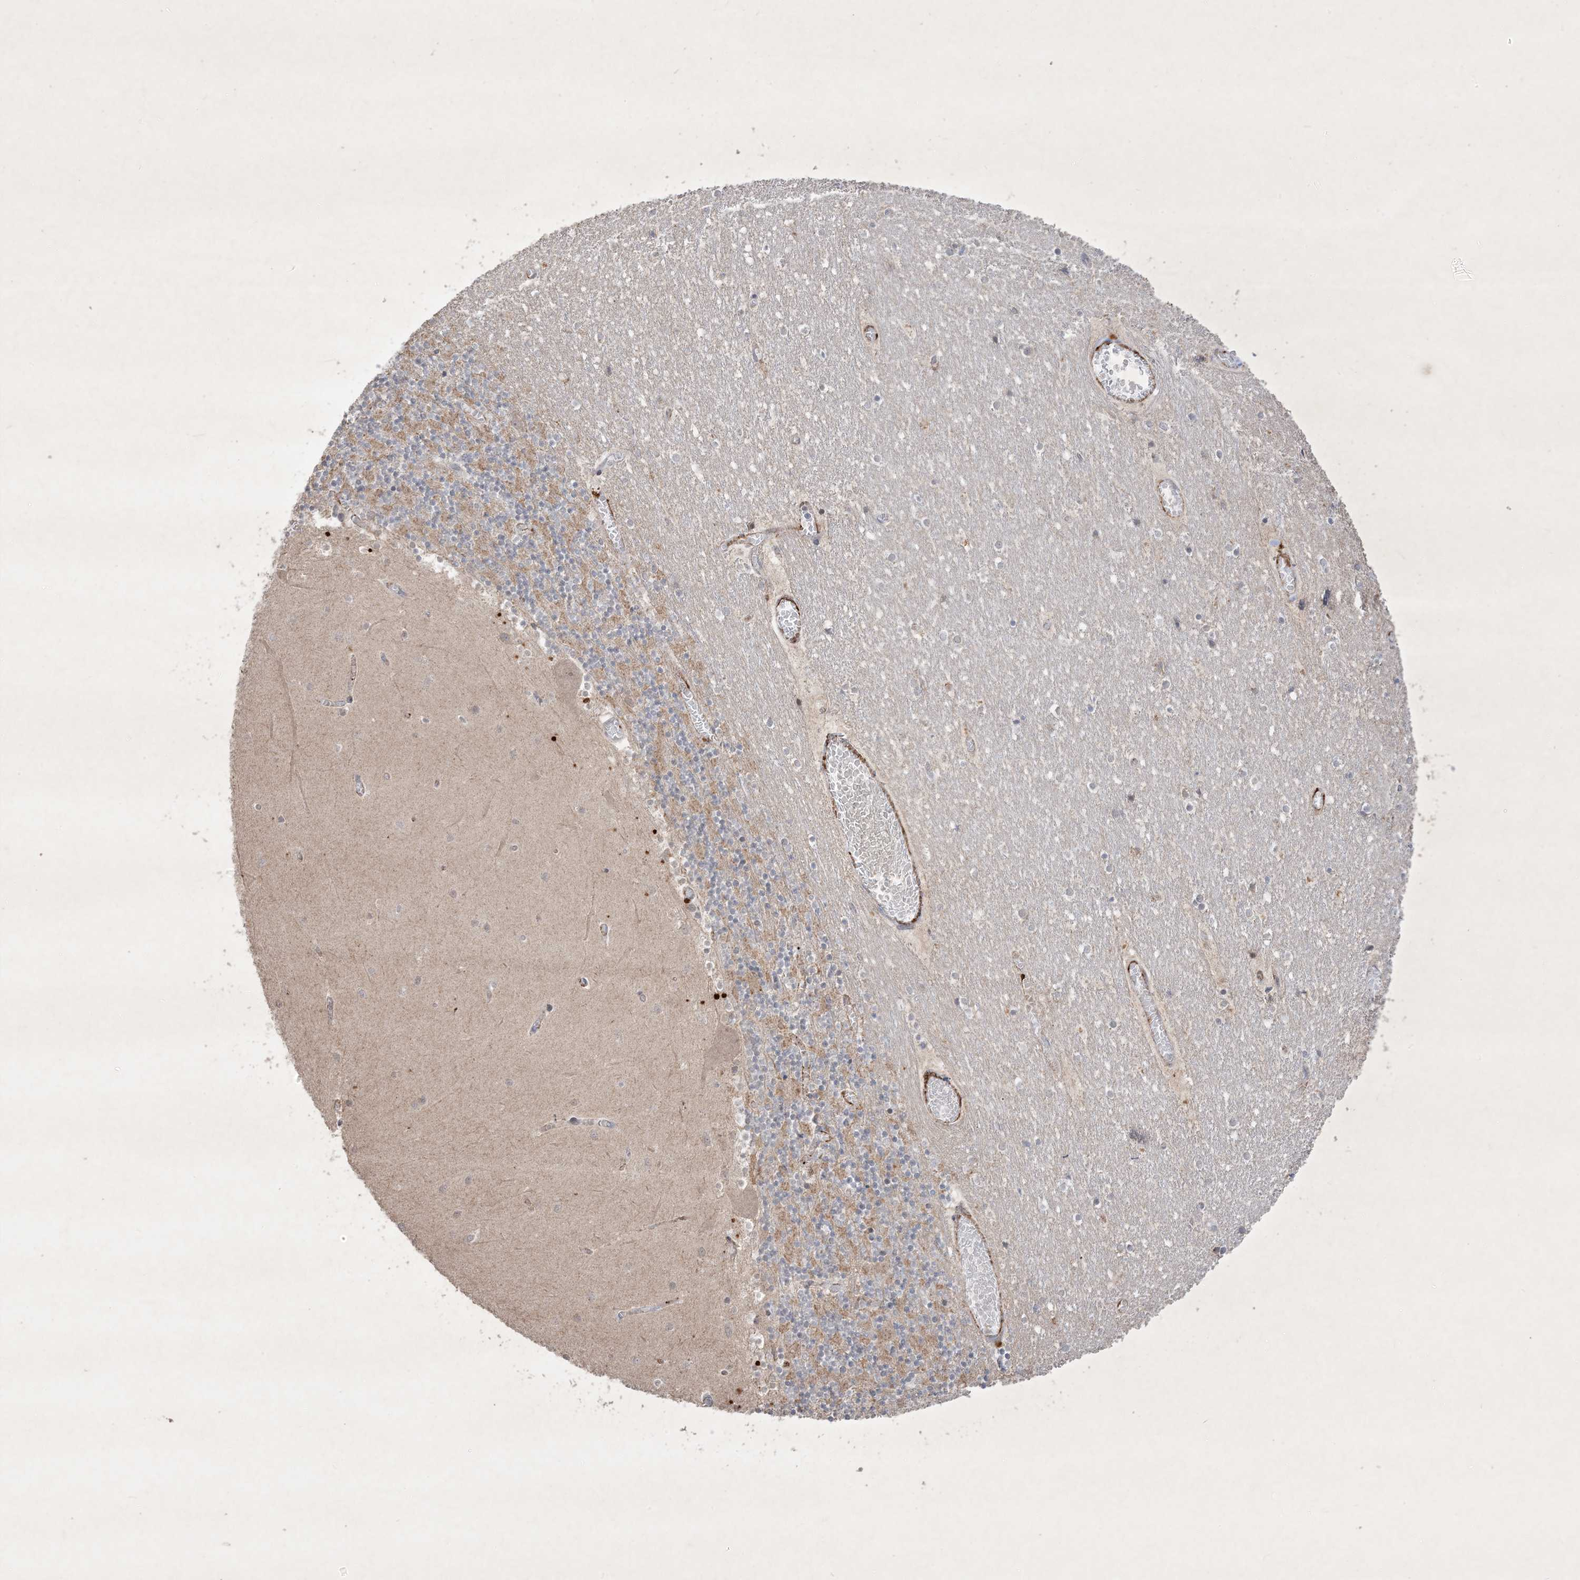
{"staining": {"intensity": "moderate", "quantity": "<25%", "location": "cytoplasmic/membranous"}, "tissue": "cerebellum", "cell_type": "Cells in granular layer", "image_type": "normal", "snomed": [{"axis": "morphology", "description": "Normal tissue, NOS"}, {"axis": "topography", "description": "Cerebellum"}], "caption": "Human cerebellum stained with a protein marker shows moderate staining in cells in granular layer.", "gene": "PRSS36", "patient": {"sex": "female", "age": 28}}